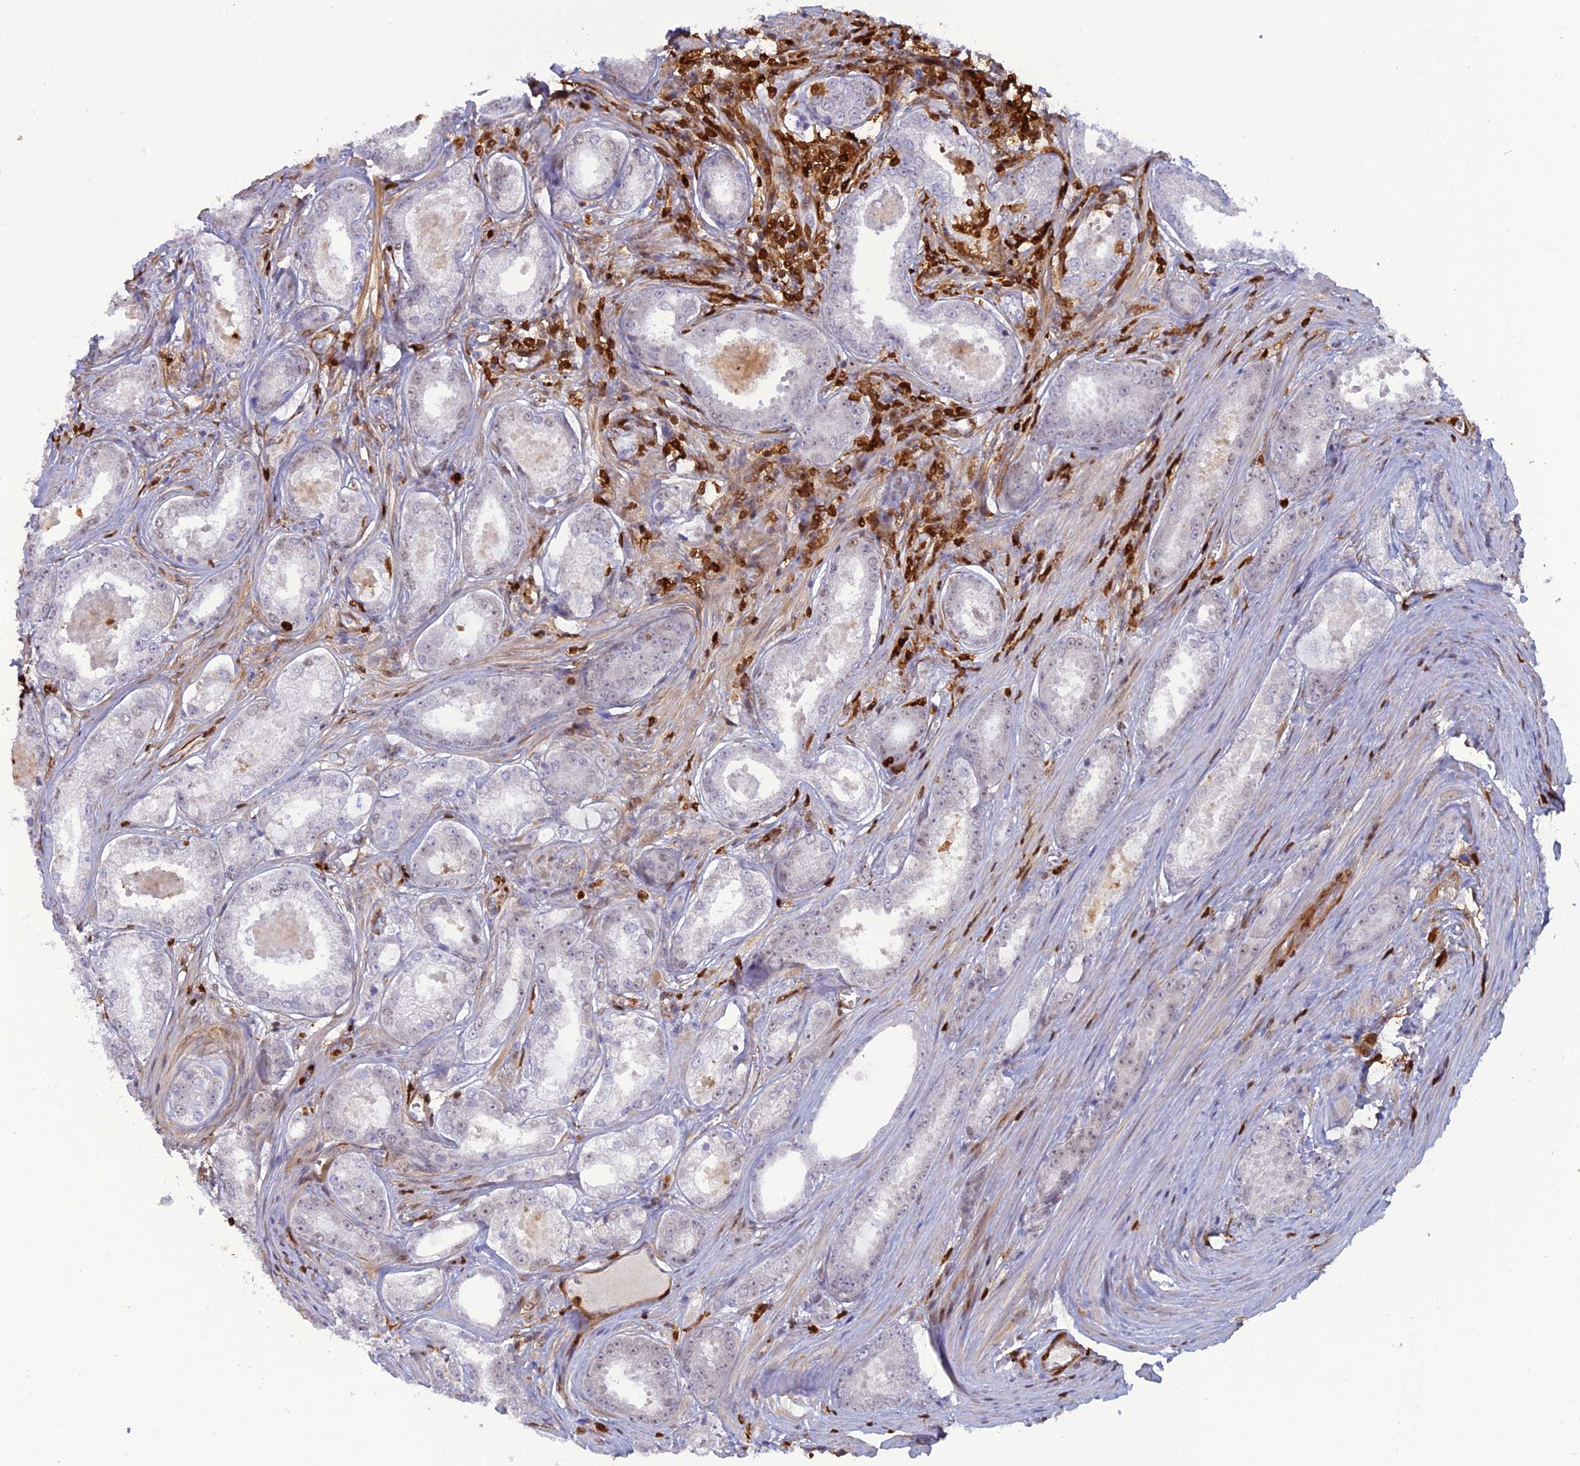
{"staining": {"intensity": "weak", "quantity": "<25%", "location": "nuclear"}, "tissue": "prostate cancer", "cell_type": "Tumor cells", "image_type": "cancer", "snomed": [{"axis": "morphology", "description": "Adenocarcinoma, Low grade"}, {"axis": "topography", "description": "Prostate"}], "caption": "This is an immunohistochemistry image of human prostate low-grade adenocarcinoma. There is no positivity in tumor cells.", "gene": "PGBD4", "patient": {"sex": "male", "age": 68}}